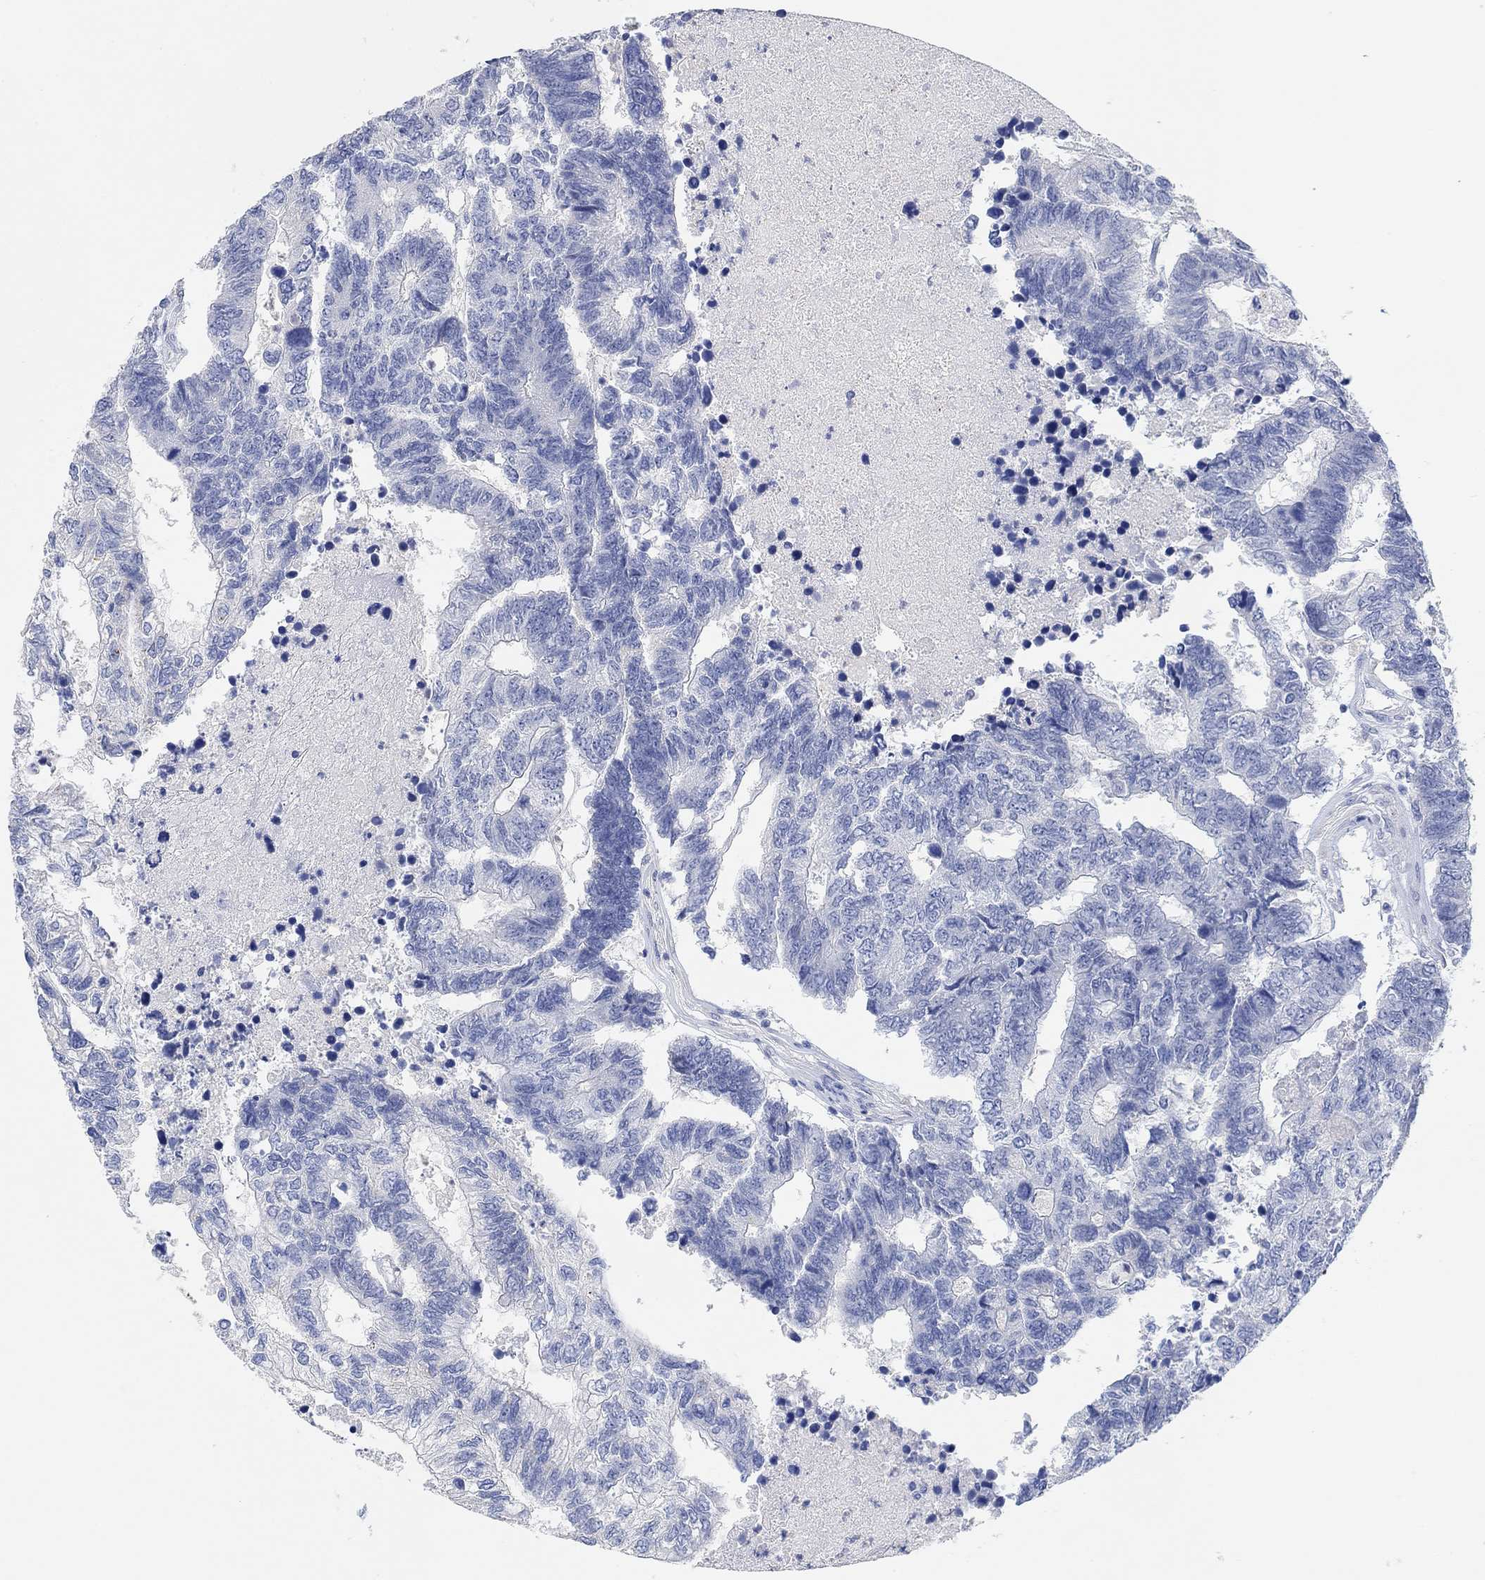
{"staining": {"intensity": "negative", "quantity": "none", "location": "none"}, "tissue": "colorectal cancer", "cell_type": "Tumor cells", "image_type": "cancer", "snomed": [{"axis": "morphology", "description": "Adenocarcinoma, NOS"}, {"axis": "topography", "description": "Colon"}], "caption": "Immunohistochemical staining of adenocarcinoma (colorectal) exhibits no significant staining in tumor cells.", "gene": "VAT1L", "patient": {"sex": "female", "age": 48}}